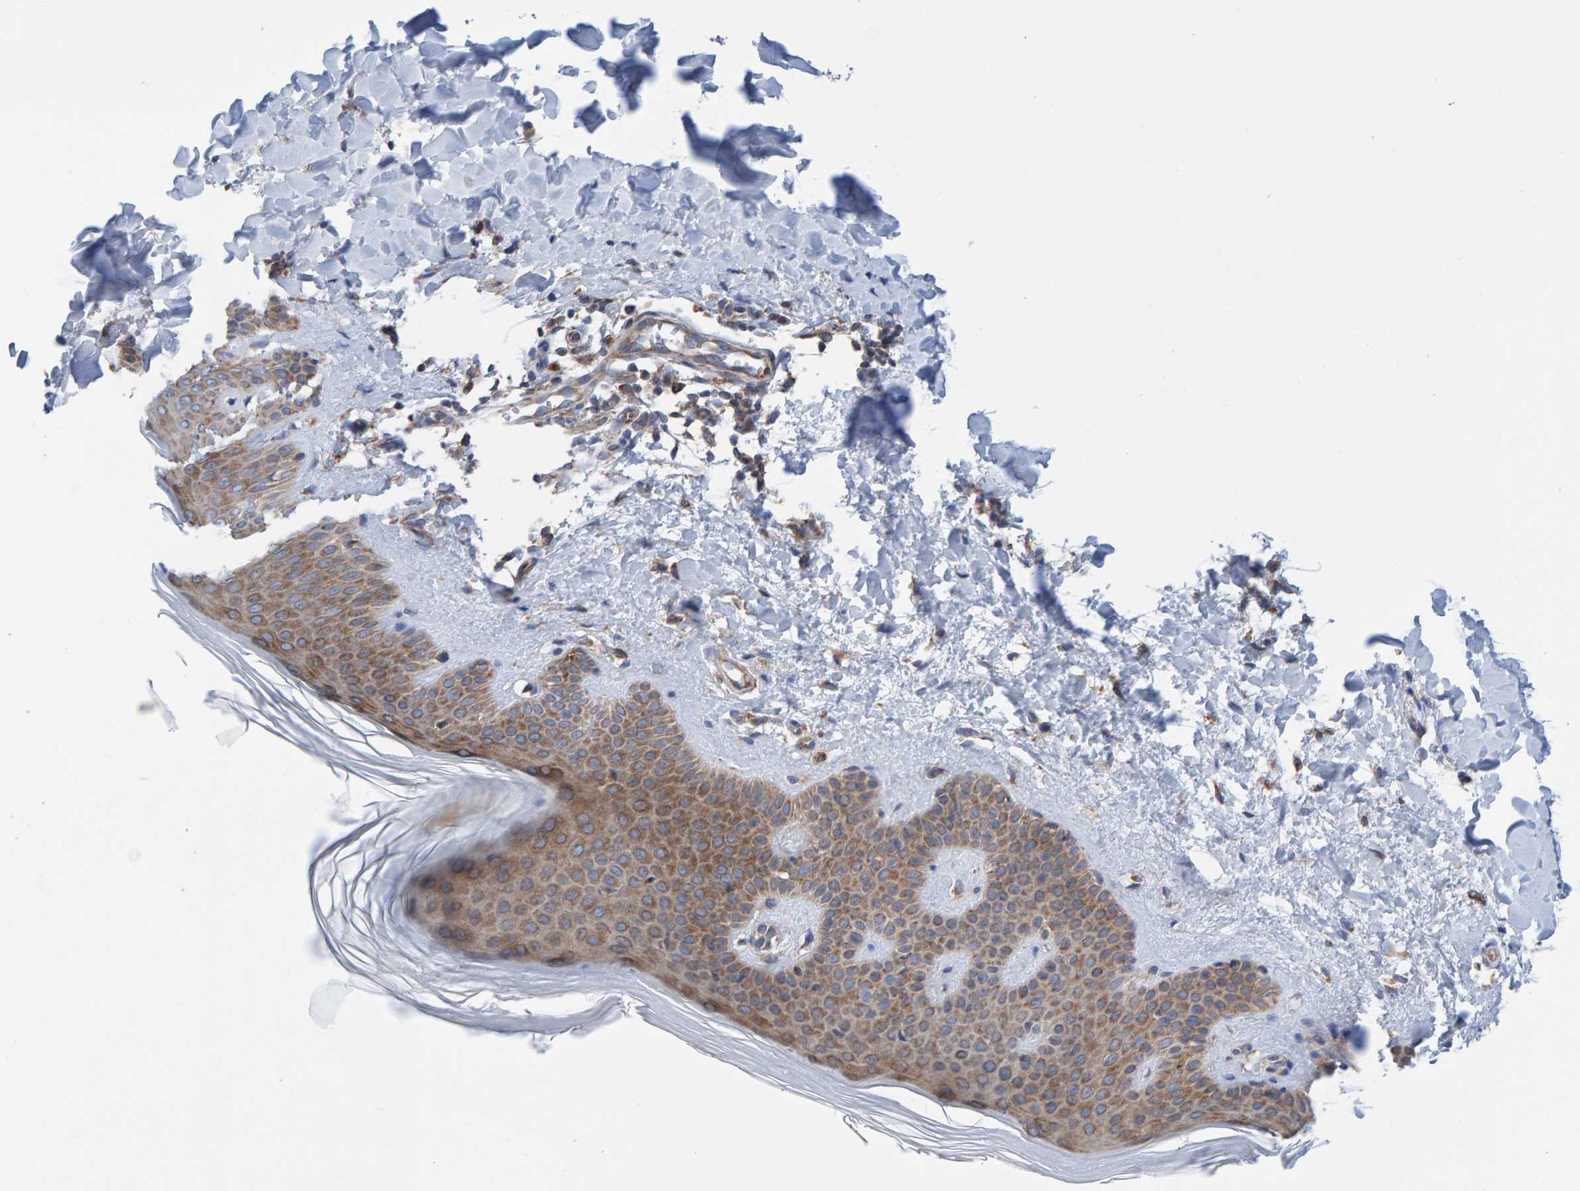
{"staining": {"intensity": "moderate", "quantity": ">75%", "location": "cytoplasmic/membranous"}, "tissue": "skin", "cell_type": "Fibroblasts", "image_type": "normal", "snomed": [{"axis": "morphology", "description": "Normal tissue, NOS"}, {"axis": "morphology", "description": "Malignant melanoma, Metastatic site"}, {"axis": "topography", "description": "Skin"}], "caption": "High-magnification brightfield microscopy of normal skin stained with DAB (3,3'-diaminobenzidine) (brown) and counterstained with hematoxylin (blue). fibroblasts exhibit moderate cytoplasmic/membranous positivity is seen in about>75% of cells. (IHC, brightfield microscopy, high magnification).", "gene": "CDK5RAP3", "patient": {"sex": "male", "age": 41}}